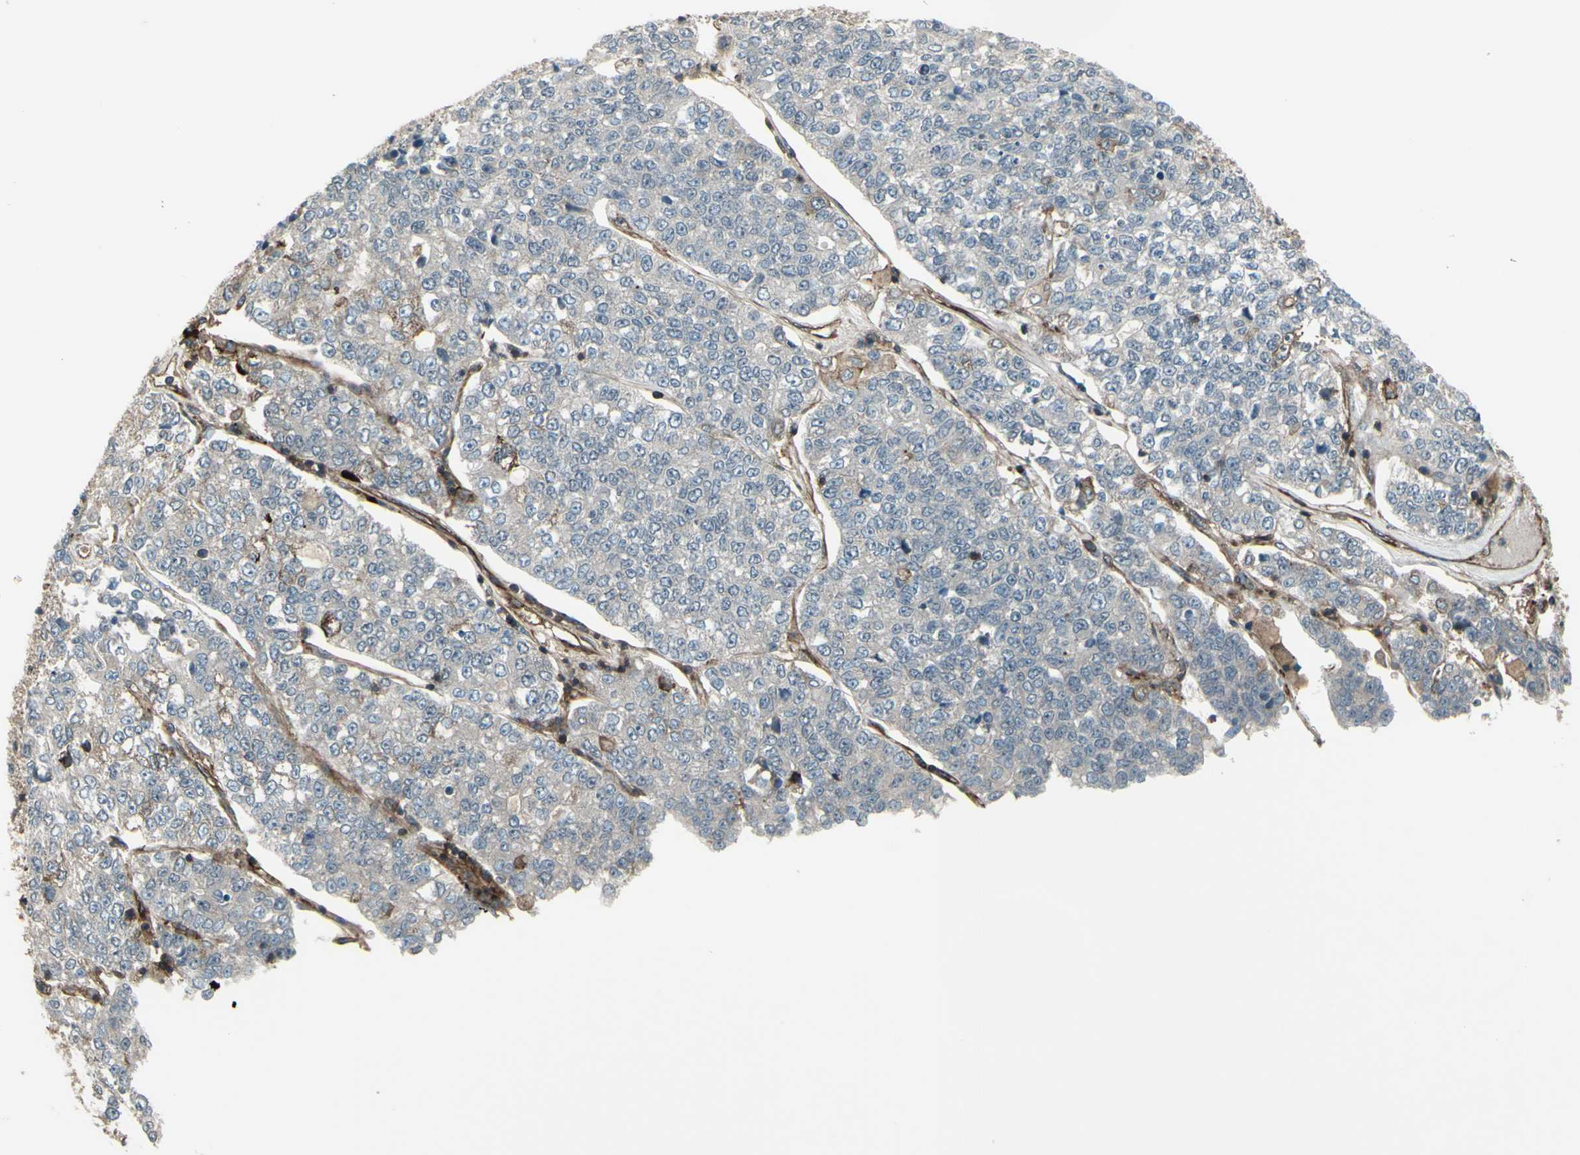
{"staining": {"intensity": "negative", "quantity": "none", "location": "none"}, "tissue": "lung cancer", "cell_type": "Tumor cells", "image_type": "cancer", "snomed": [{"axis": "morphology", "description": "Adenocarcinoma, NOS"}, {"axis": "topography", "description": "Lung"}], "caption": "Tumor cells are negative for brown protein staining in lung cancer.", "gene": "FXYD5", "patient": {"sex": "male", "age": 49}}